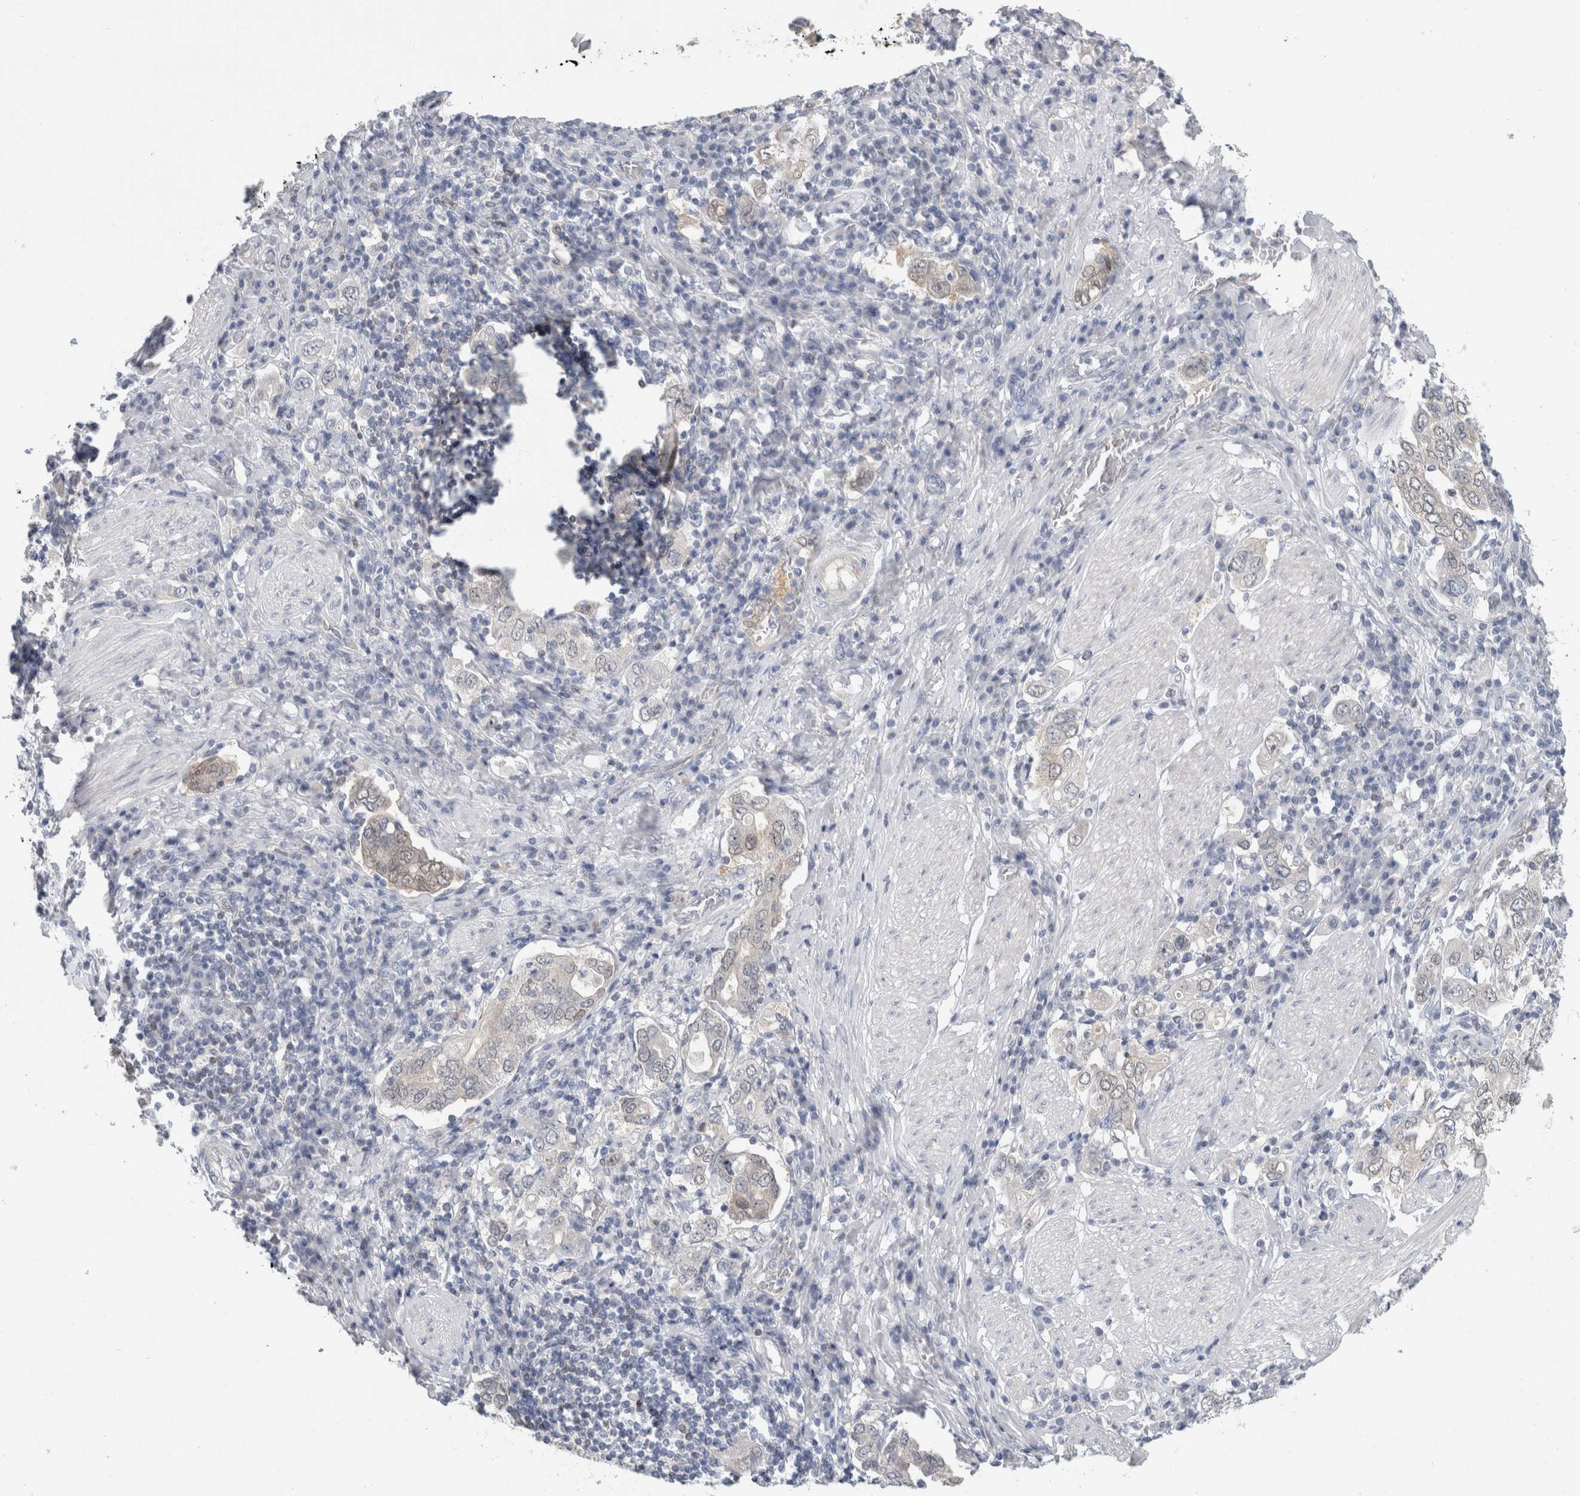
{"staining": {"intensity": "weak", "quantity": "<25%", "location": "cytoplasmic/membranous"}, "tissue": "stomach cancer", "cell_type": "Tumor cells", "image_type": "cancer", "snomed": [{"axis": "morphology", "description": "Adenocarcinoma, NOS"}, {"axis": "topography", "description": "Stomach, upper"}], "caption": "Tumor cells are negative for protein expression in human stomach cancer (adenocarcinoma).", "gene": "CASP6", "patient": {"sex": "male", "age": 62}}